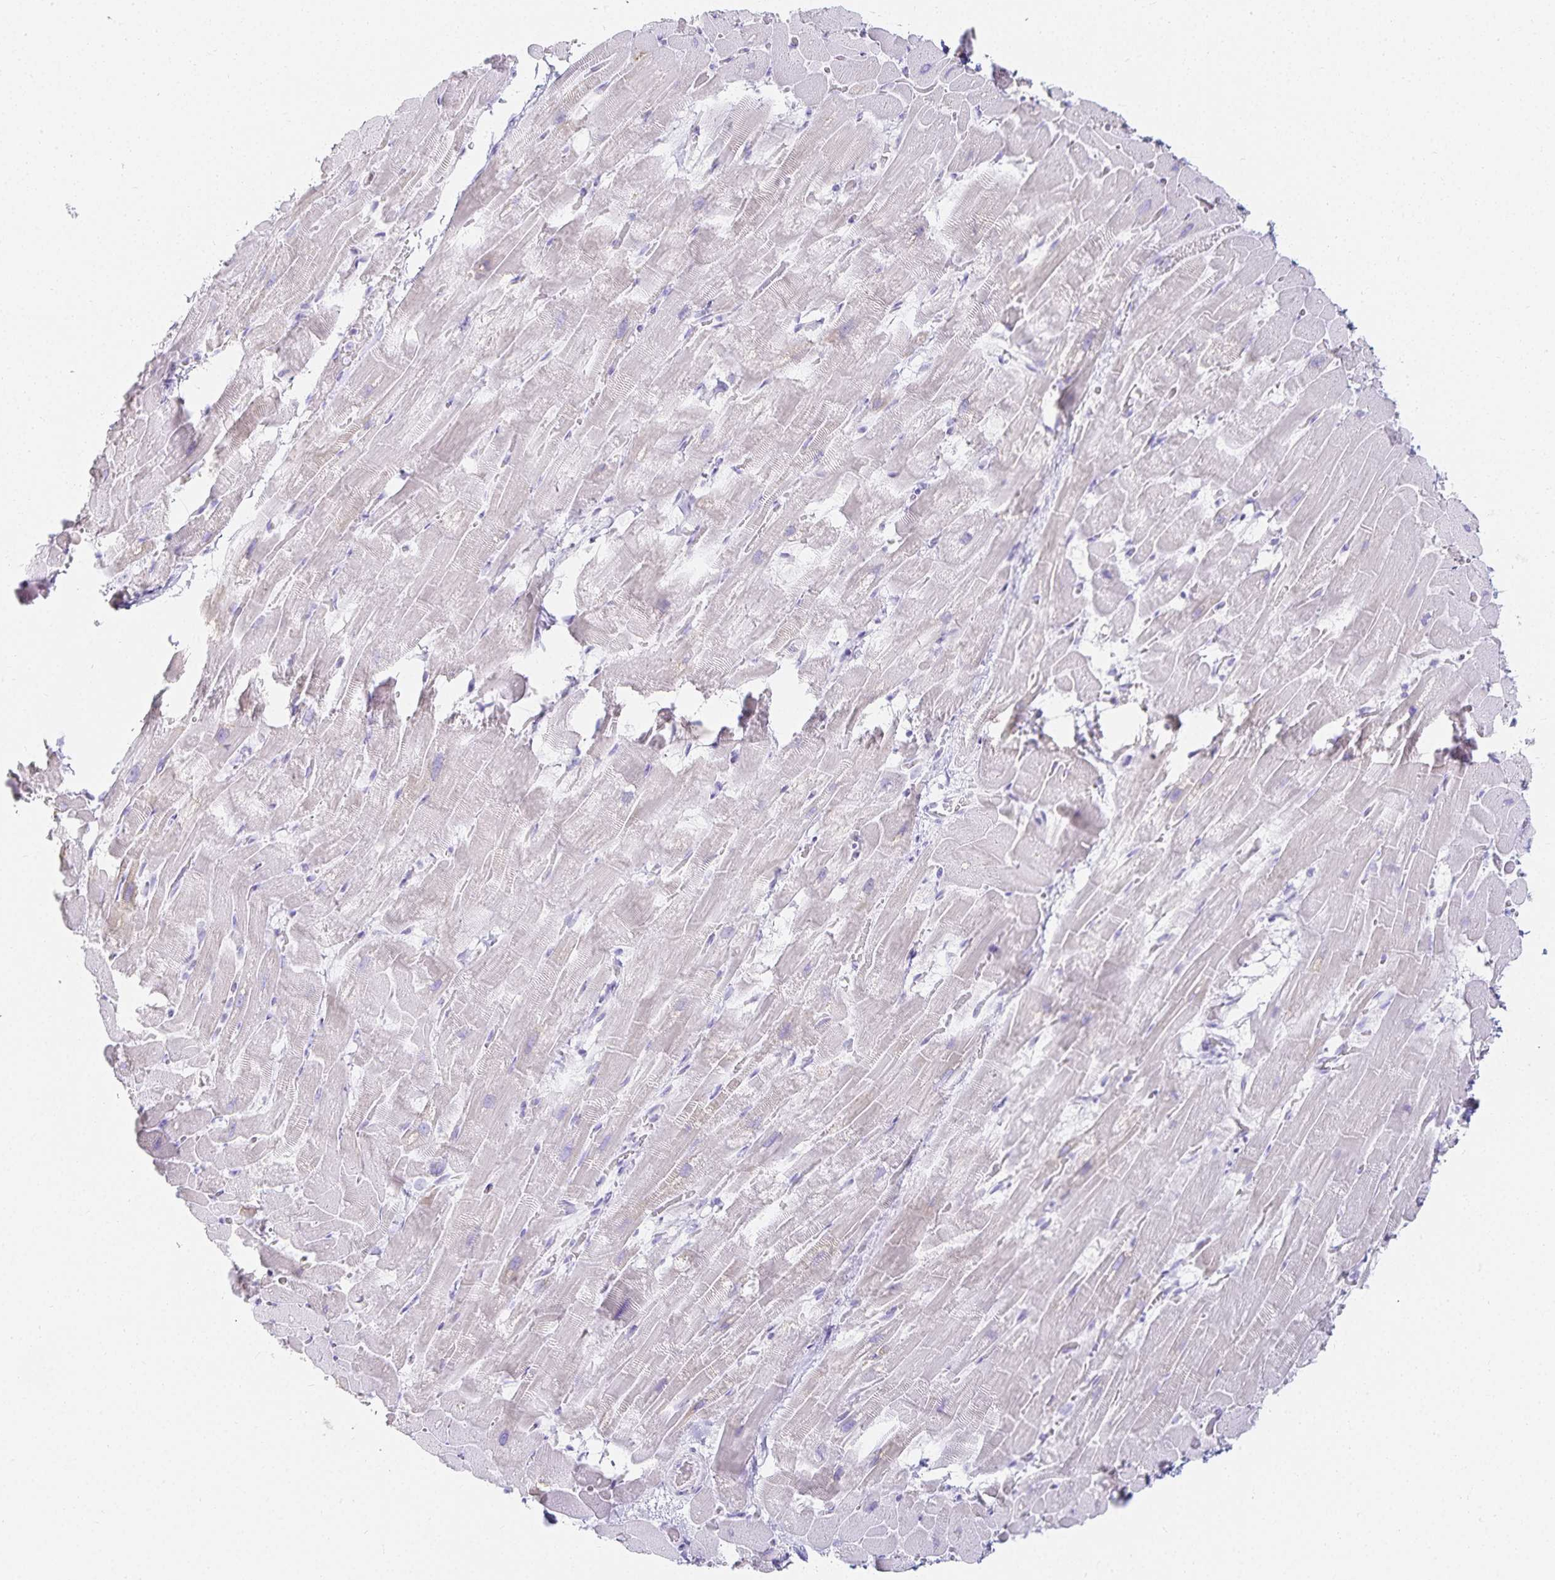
{"staining": {"intensity": "negative", "quantity": "none", "location": "none"}, "tissue": "heart muscle", "cell_type": "Cardiomyocytes", "image_type": "normal", "snomed": [{"axis": "morphology", "description": "Normal tissue, NOS"}, {"axis": "topography", "description": "Heart"}], "caption": "DAB immunohistochemical staining of benign heart muscle shows no significant positivity in cardiomyocytes. (DAB (3,3'-diaminobenzidine) IHC visualized using brightfield microscopy, high magnification).", "gene": "GP2", "patient": {"sex": "male", "age": 37}}